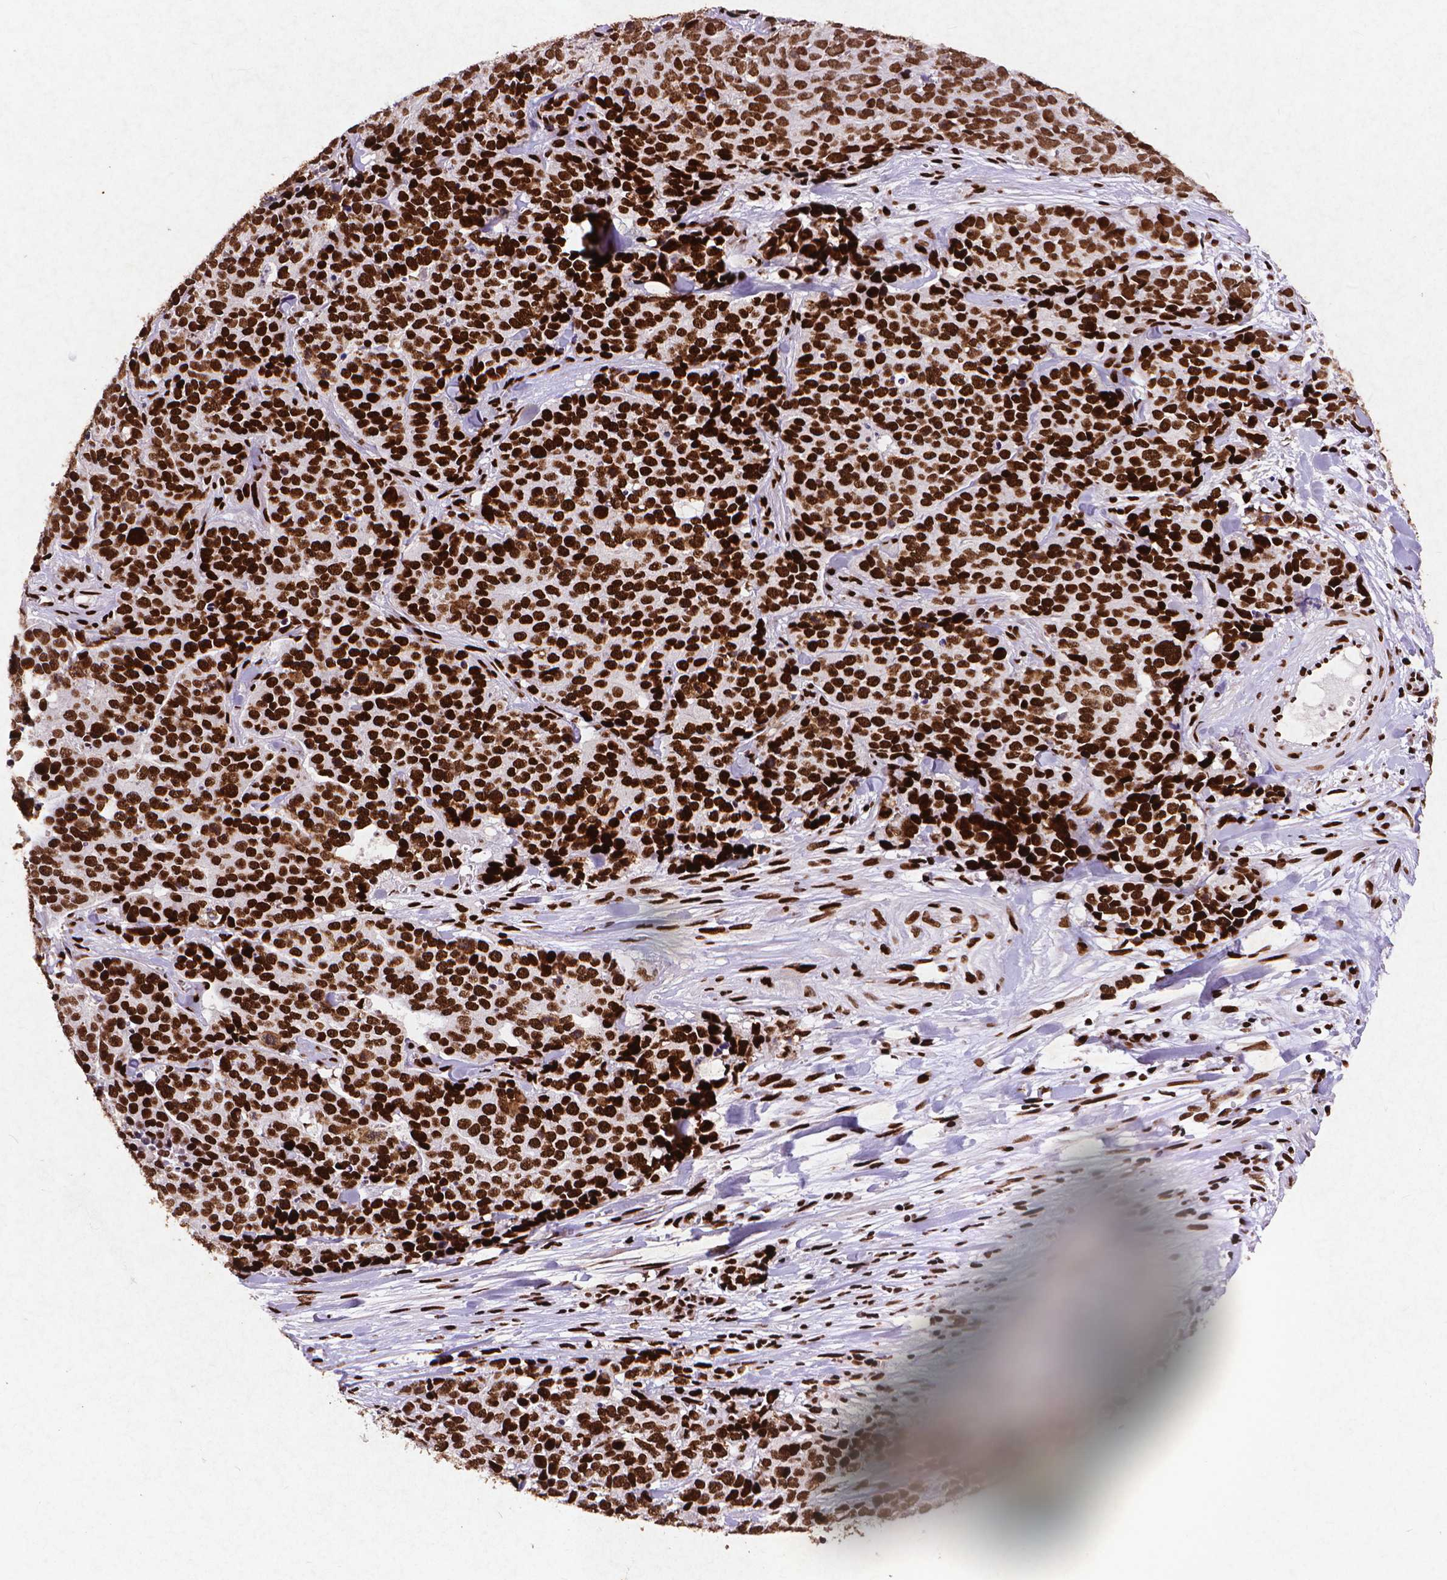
{"staining": {"intensity": "strong", "quantity": ">75%", "location": "nuclear"}, "tissue": "ovarian cancer", "cell_type": "Tumor cells", "image_type": "cancer", "snomed": [{"axis": "morphology", "description": "Carcinoma, endometroid"}, {"axis": "topography", "description": "Ovary"}], "caption": "Ovarian cancer (endometroid carcinoma) stained for a protein (brown) shows strong nuclear positive expression in about >75% of tumor cells.", "gene": "CITED2", "patient": {"sex": "female", "age": 65}}